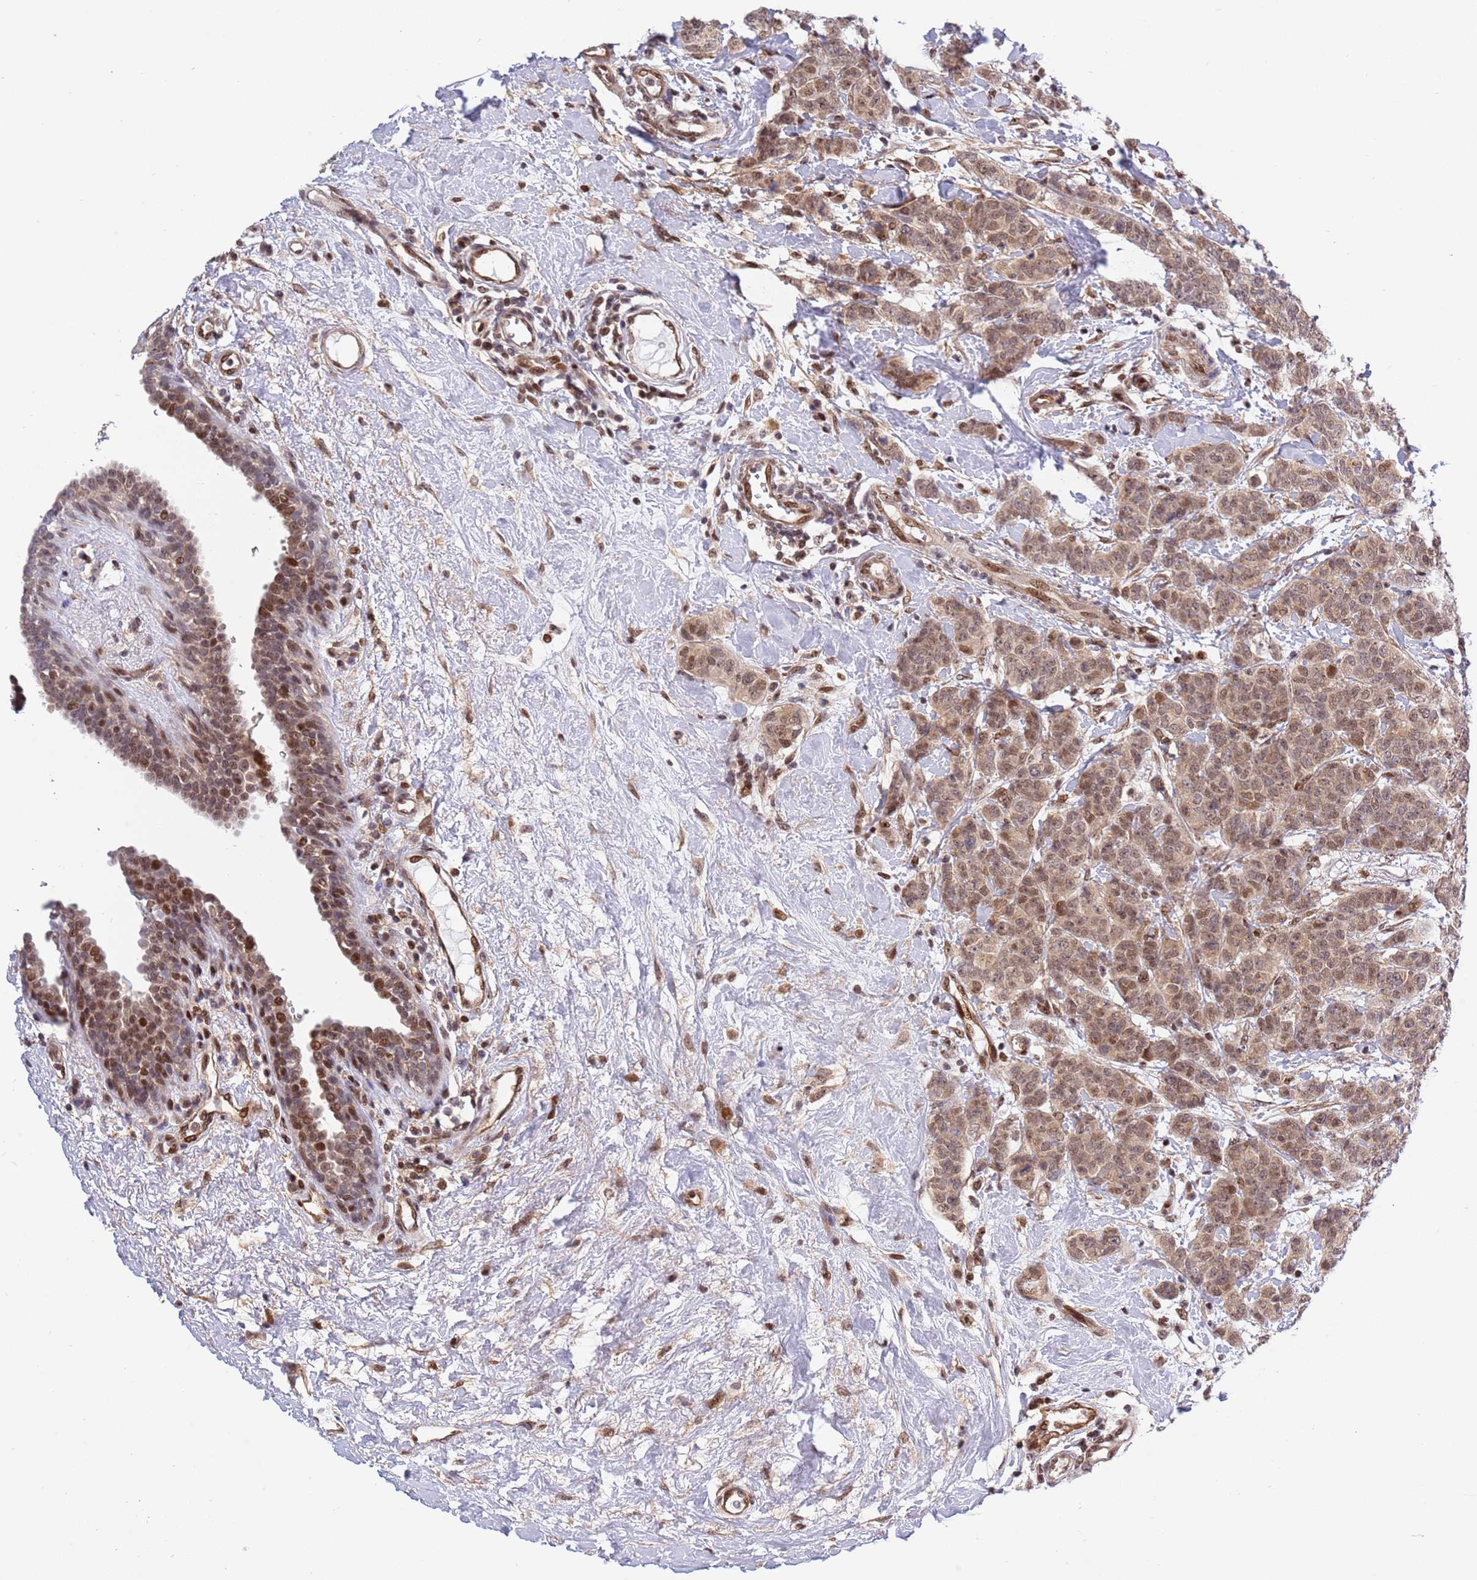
{"staining": {"intensity": "moderate", "quantity": ">75%", "location": "cytoplasmic/membranous,nuclear"}, "tissue": "breast cancer", "cell_type": "Tumor cells", "image_type": "cancer", "snomed": [{"axis": "morphology", "description": "Duct carcinoma"}, {"axis": "topography", "description": "Breast"}], "caption": "A micrograph of infiltrating ductal carcinoma (breast) stained for a protein demonstrates moderate cytoplasmic/membranous and nuclear brown staining in tumor cells.", "gene": "TBX10", "patient": {"sex": "female", "age": 40}}